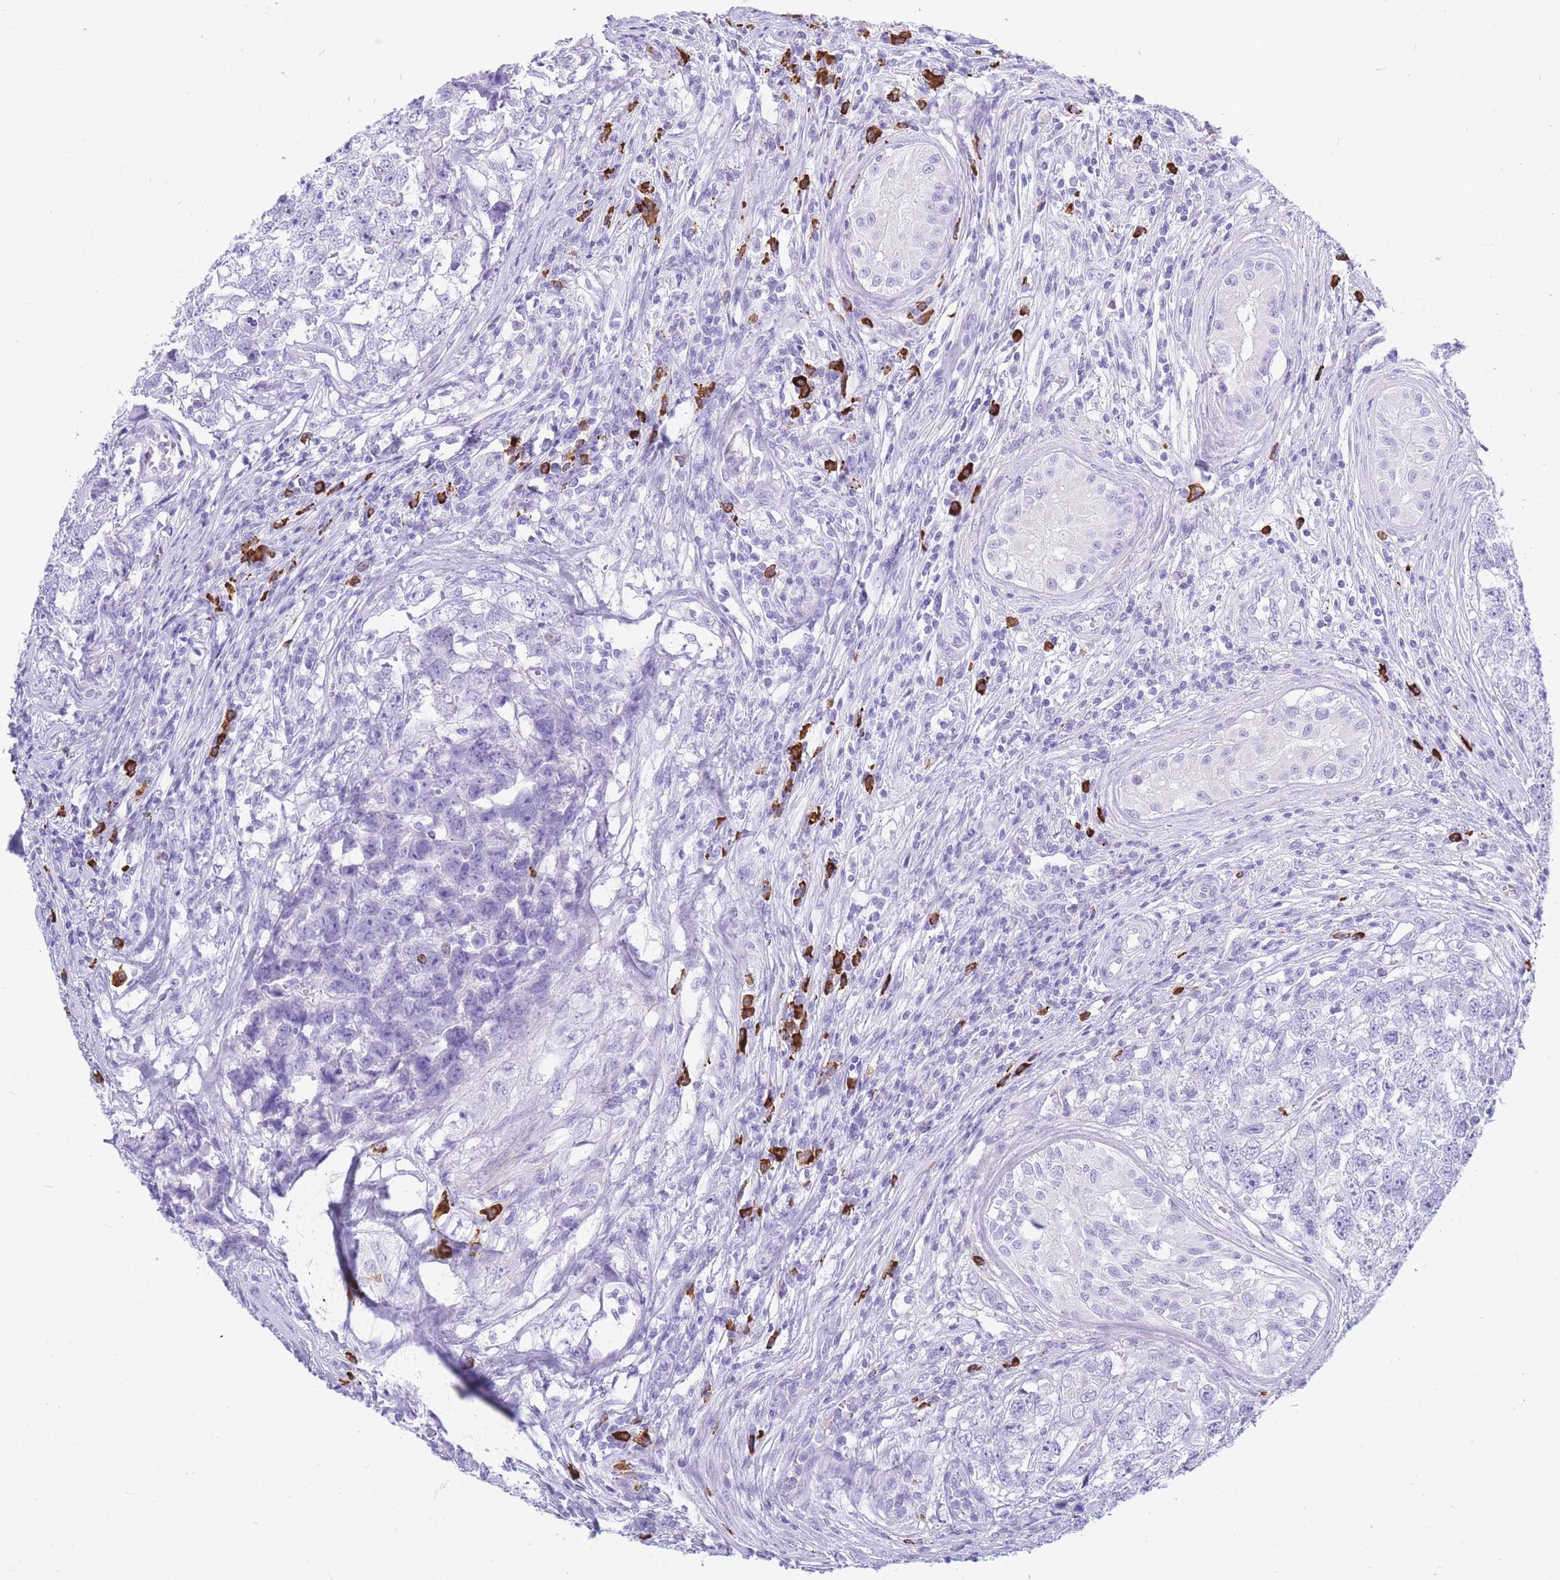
{"staining": {"intensity": "negative", "quantity": "none", "location": "none"}, "tissue": "testis cancer", "cell_type": "Tumor cells", "image_type": "cancer", "snomed": [{"axis": "morphology", "description": "Carcinoma, Embryonal, NOS"}, {"axis": "topography", "description": "Testis"}], "caption": "Immunohistochemistry histopathology image of neoplastic tissue: human testis cancer stained with DAB (3,3'-diaminobenzidine) reveals no significant protein staining in tumor cells. (Immunohistochemistry, brightfield microscopy, high magnification).", "gene": "ZFP62", "patient": {"sex": "male", "age": 22}}